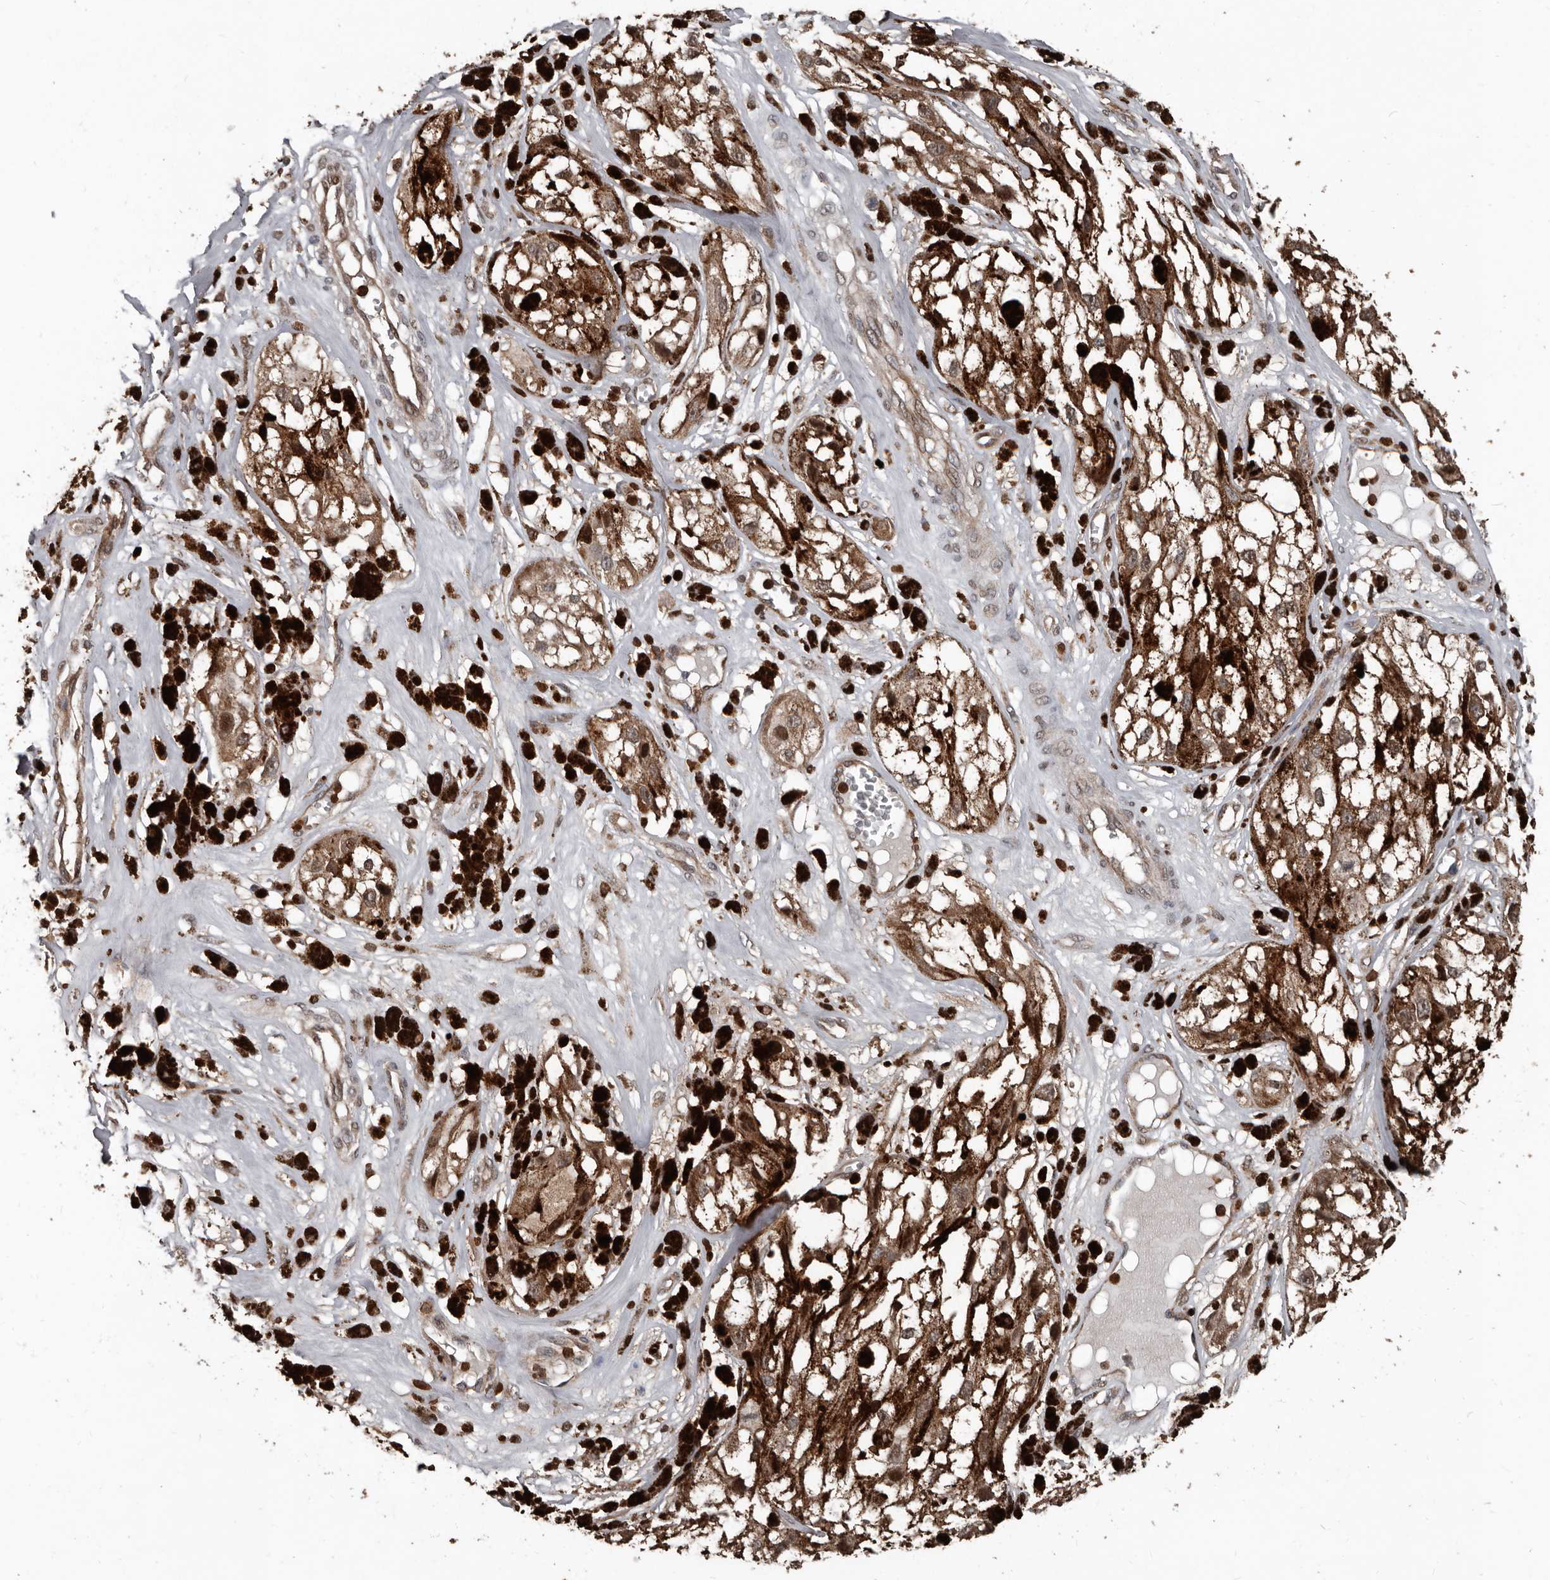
{"staining": {"intensity": "moderate", "quantity": ">75%", "location": "cytoplasmic/membranous"}, "tissue": "melanoma", "cell_type": "Tumor cells", "image_type": "cancer", "snomed": [{"axis": "morphology", "description": "Malignant melanoma, NOS"}, {"axis": "topography", "description": "Skin"}], "caption": "Protein expression analysis of human melanoma reveals moderate cytoplasmic/membranous expression in about >75% of tumor cells.", "gene": "FSBP", "patient": {"sex": "male", "age": 88}}